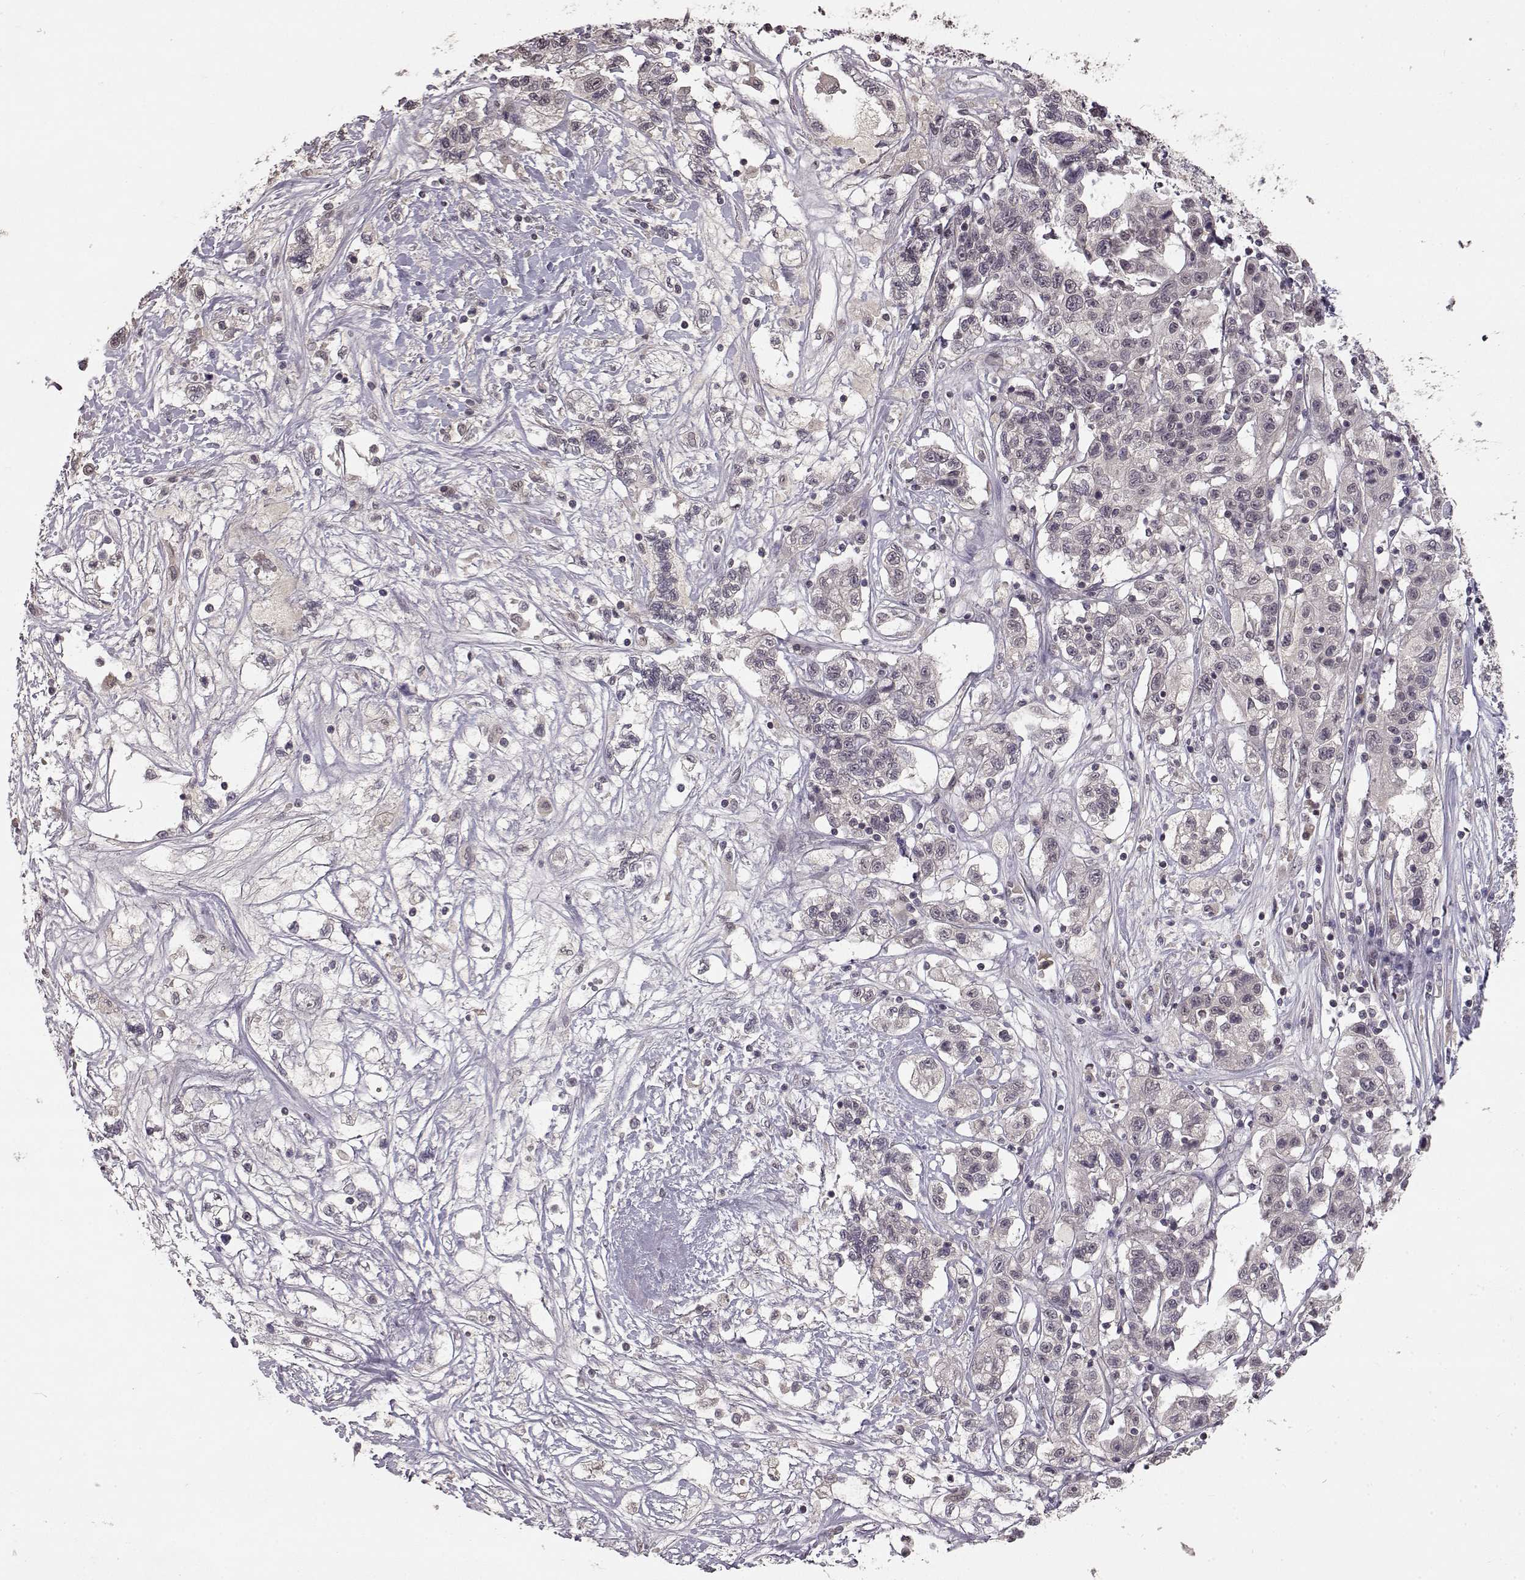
{"staining": {"intensity": "negative", "quantity": "none", "location": "none"}, "tissue": "liver cancer", "cell_type": "Tumor cells", "image_type": "cancer", "snomed": [{"axis": "morphology", "description": "Adenocarcinoma, NOS"}, {"axis": "morphology", "description": "Cholangiocarcinoma"}, {"axis": "topography", "description": "Liver"}], "caption": "The photomicrograph exhibits no staining of tumor cells in liver cancer.", "gene": "NTRK2", "patient": {"sex": "male", "age": 64}}